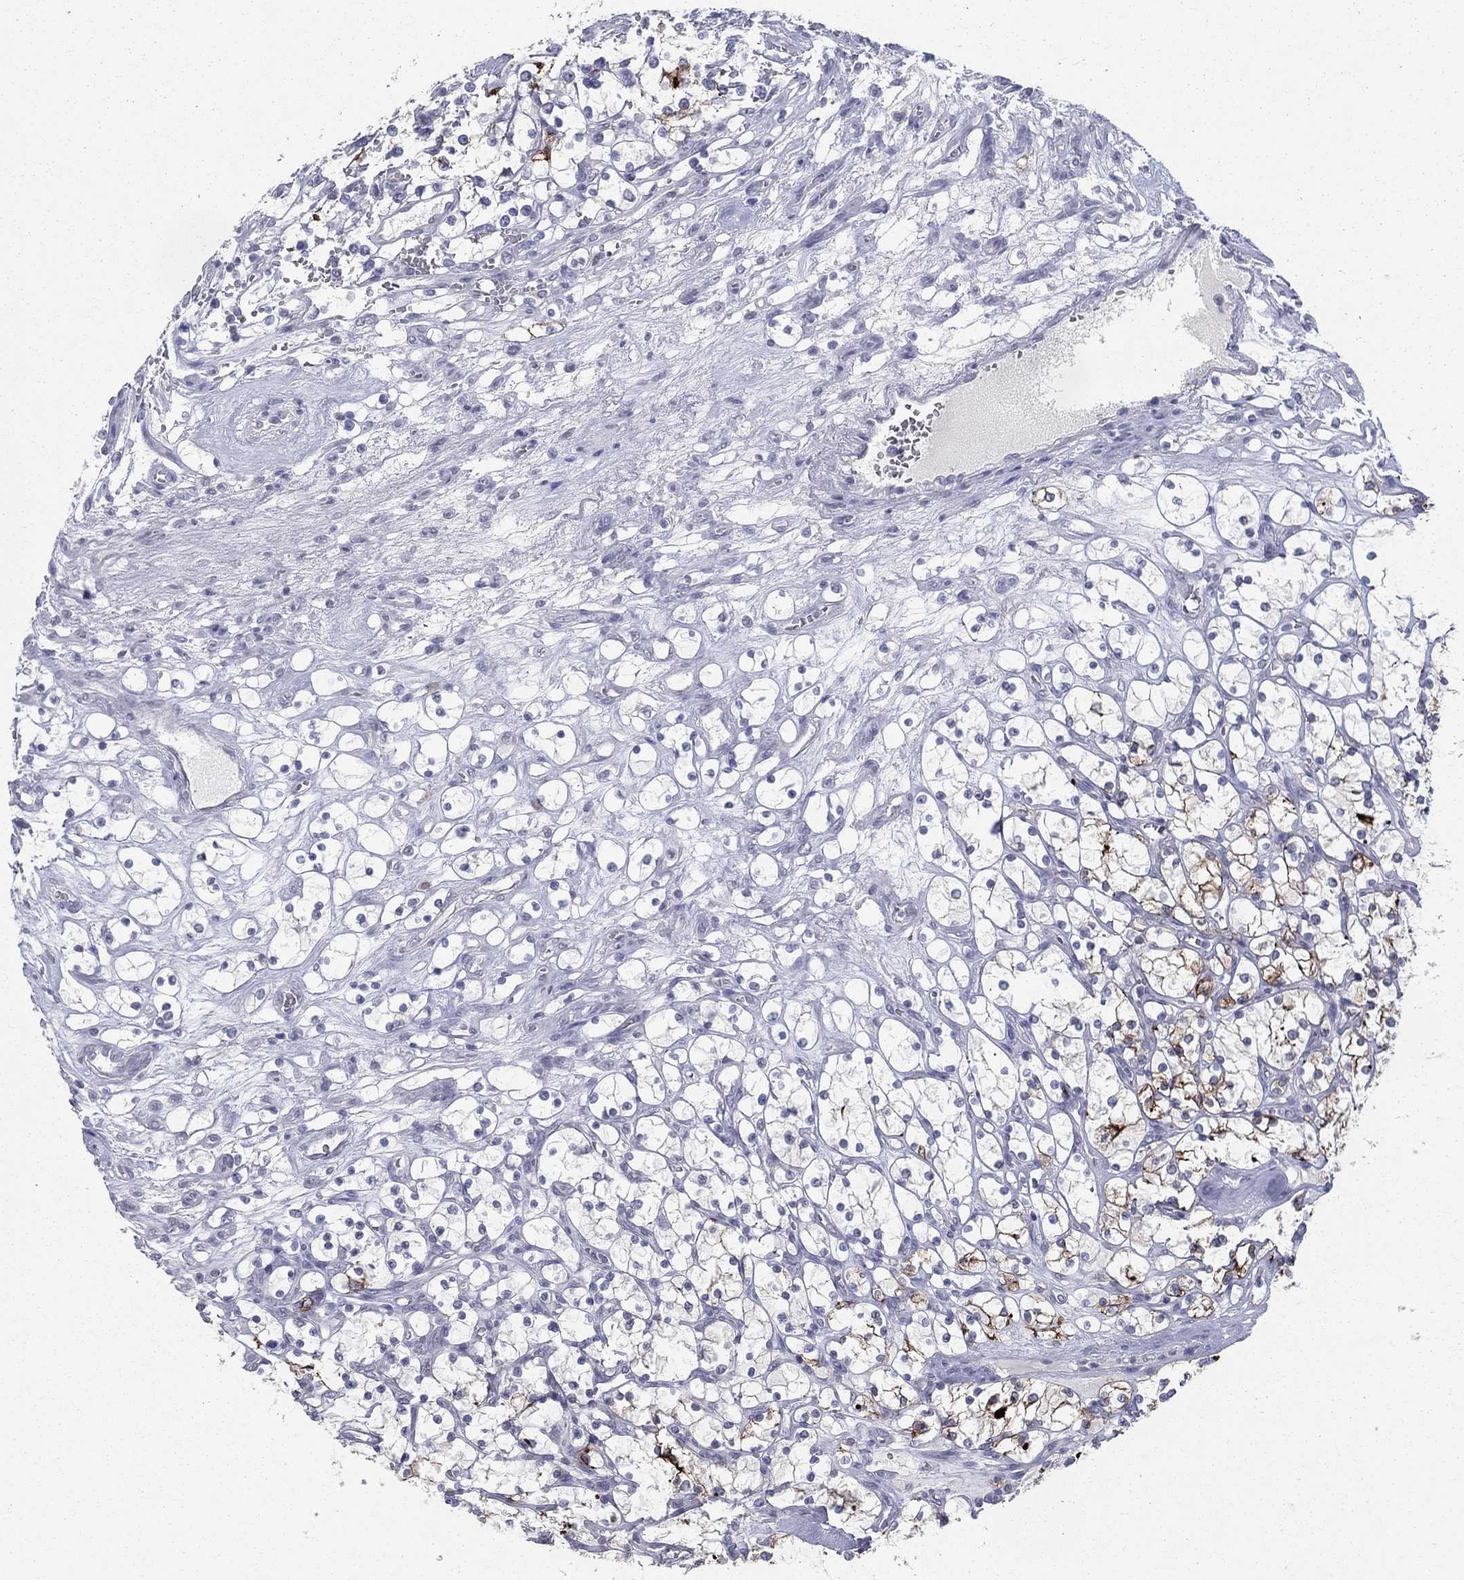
{"staining": {"intensity": "strong", "quantity": "<25%", "location": "cytoplasmic/membranous"}, "tissue": "renal cancer", "cell_type": "Tumor cells", "image_type": "cancer", "snomed": [{"axis": "morphology", "description": "Adenocarcinoma, NOS"}, {"axis": "topography", "description": "Kidney"}], "caption": "A high-resolution photomicrograph shows immunohistochemistry staining of adenocarcinoma (renal), which exhibits strong cytoplasmic/membranous expression in approximately <25% of tumor cells.", "gene": "ACE2", "patient": {"sex": "female", "age": 69}}